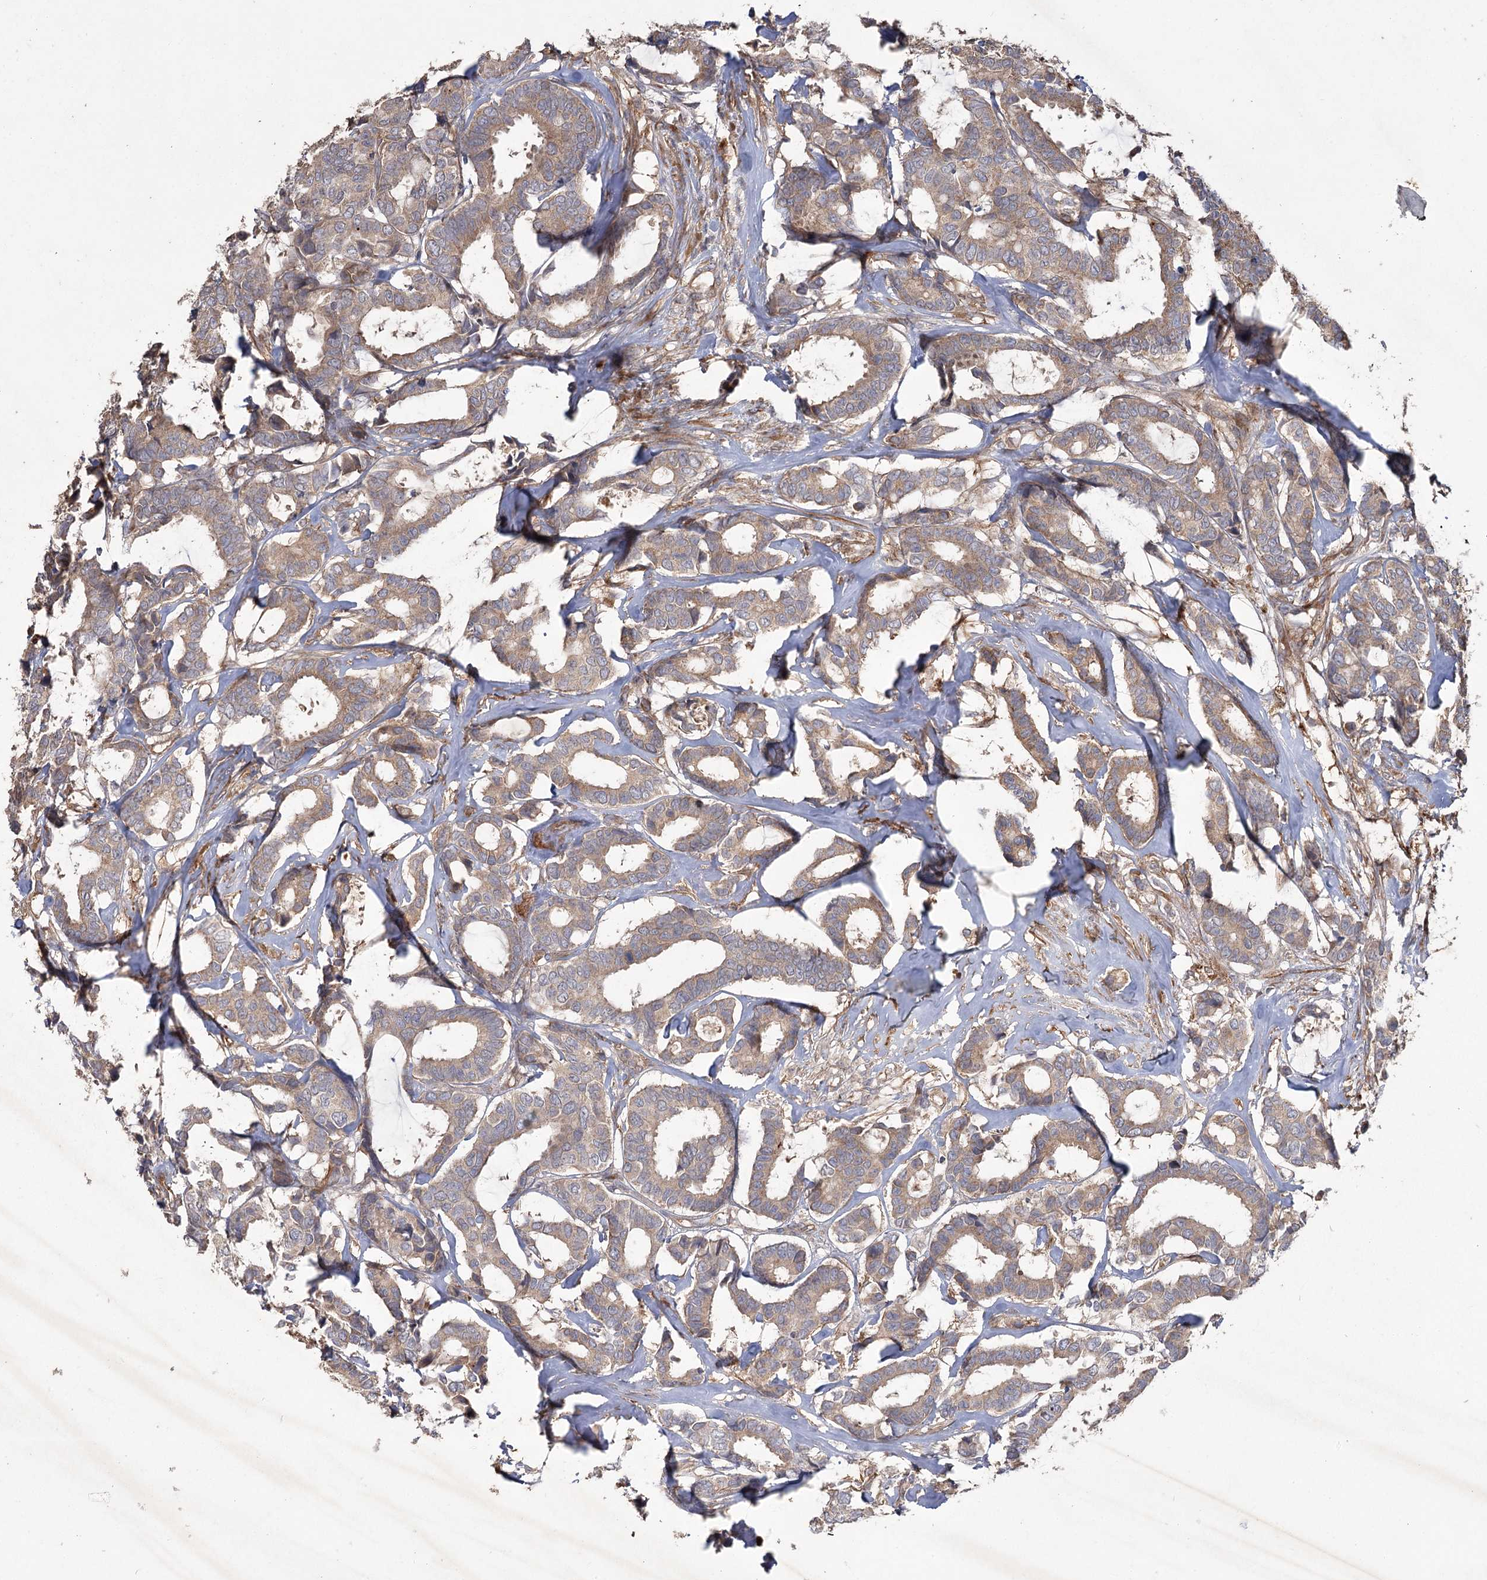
{"staining": {"intensity": "weak", "quantity": "25%-75%", "location": "cytoplasmic/membranous"}, "tissue": "breast cancer", "cell_type": "Tumor cells", "image_type": "cancer", "snomed": [{"axis": "morphology", "description": "Duct carcinoma"}, {"axis": "topography", "description": "Breast"}], "caption": "Infiltrating ductal carcinoma (breast) stained with a brown dye exhibits weak cytoplasmic/membranous positive positivity in approximately 25%-75% of tumor cells.", "gene": "RIN2", "patient": {"sex": "female", "age": 87}}